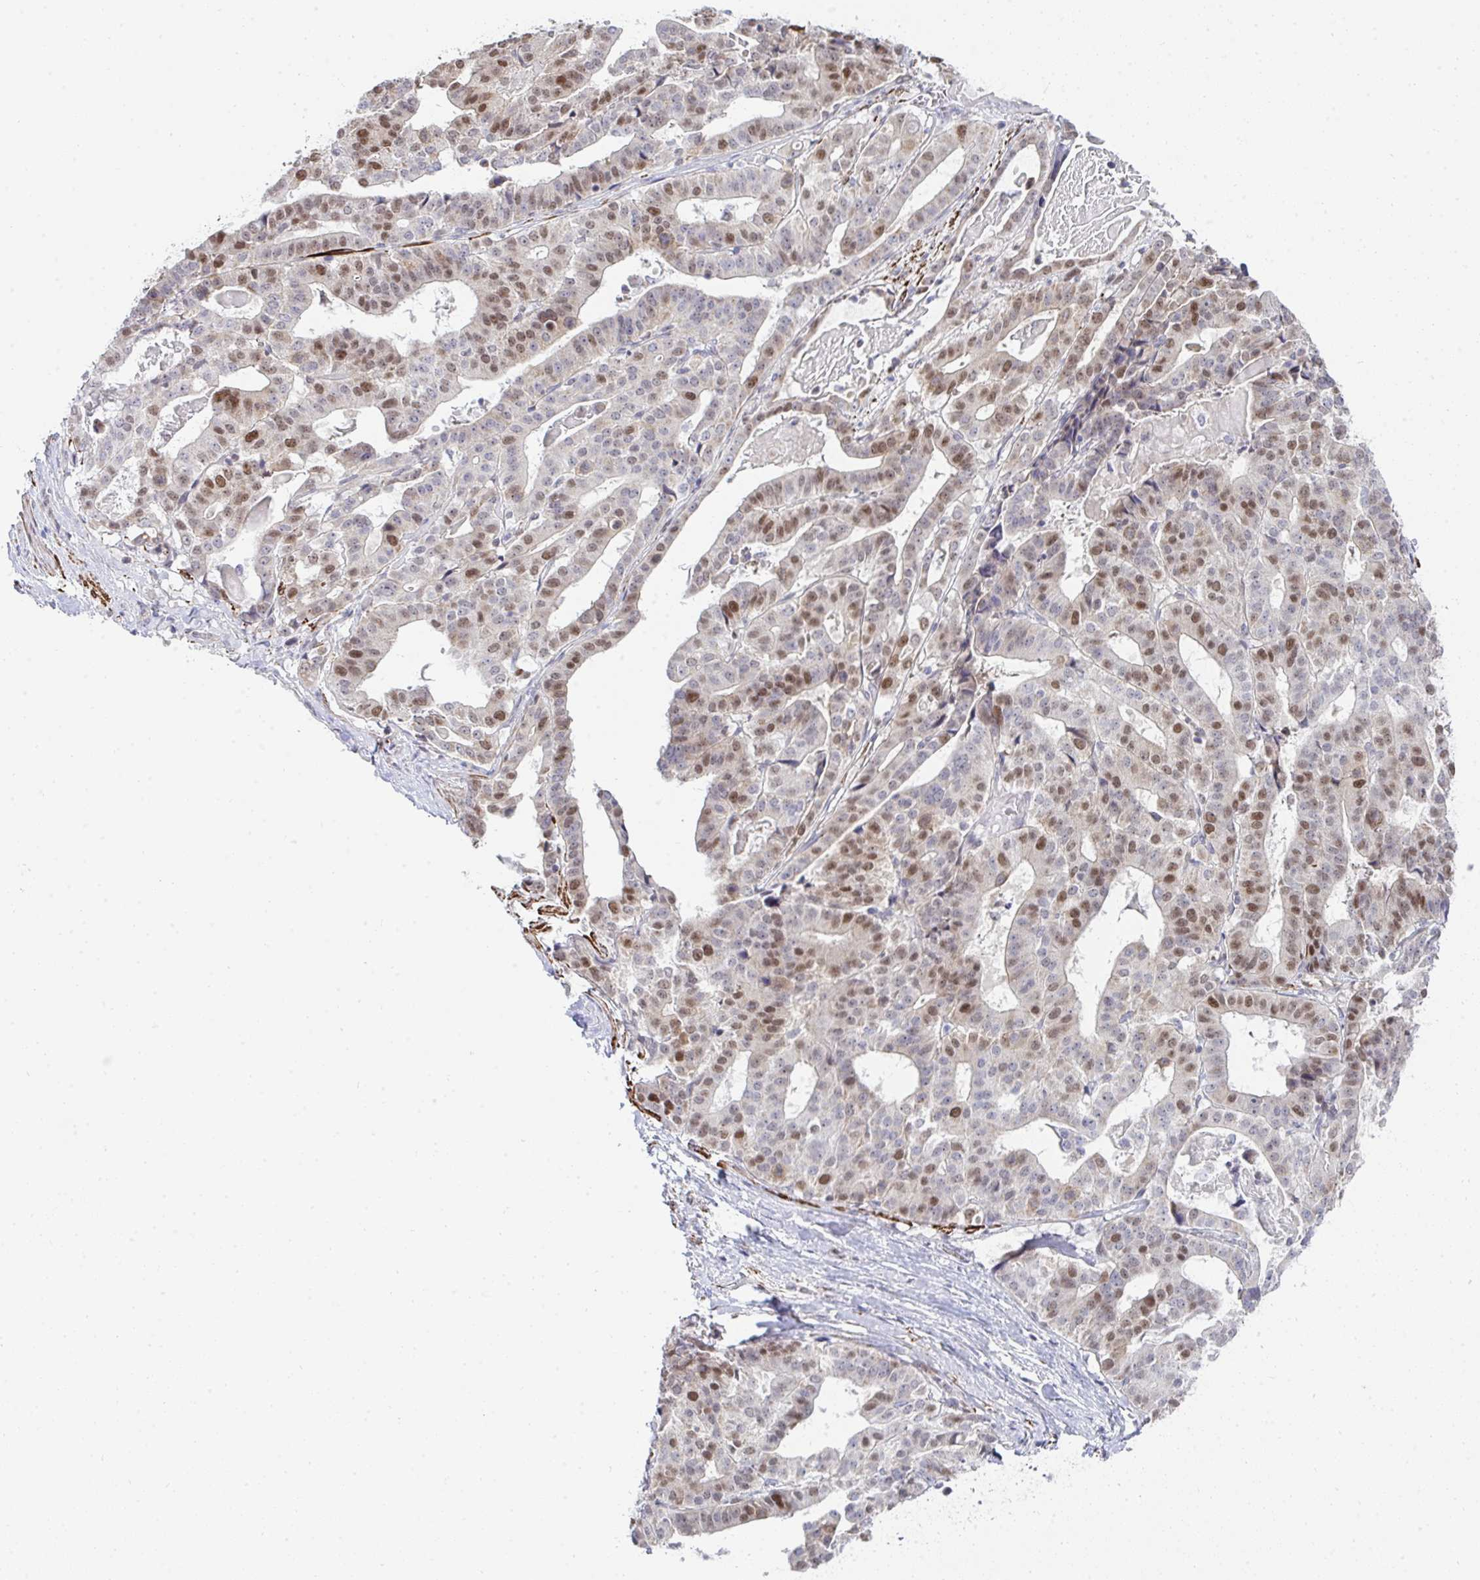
{"staining": {"intensity": "moderate", "quantity": "25%-75%", "location": "nuclear"}, "tissue": "stomach cancer", "cell_type": "Tumor cells", "image_type": "cancer", "snomed": [{"axis": "morphology", "description": "Adenocarcinoma, NOS"}, {"axis": "topography", "description": "Stomach"}], "caption": "Tumor cells reveal moderate nuclear positivity in about 25%-75% of cells in stomach cancer (adenocarcinoma). (DAB IHC, brown staining for protein, blue staining for nuclei).", "gene": "GINS2", "patient": {"sex": "male", "age": 48}}